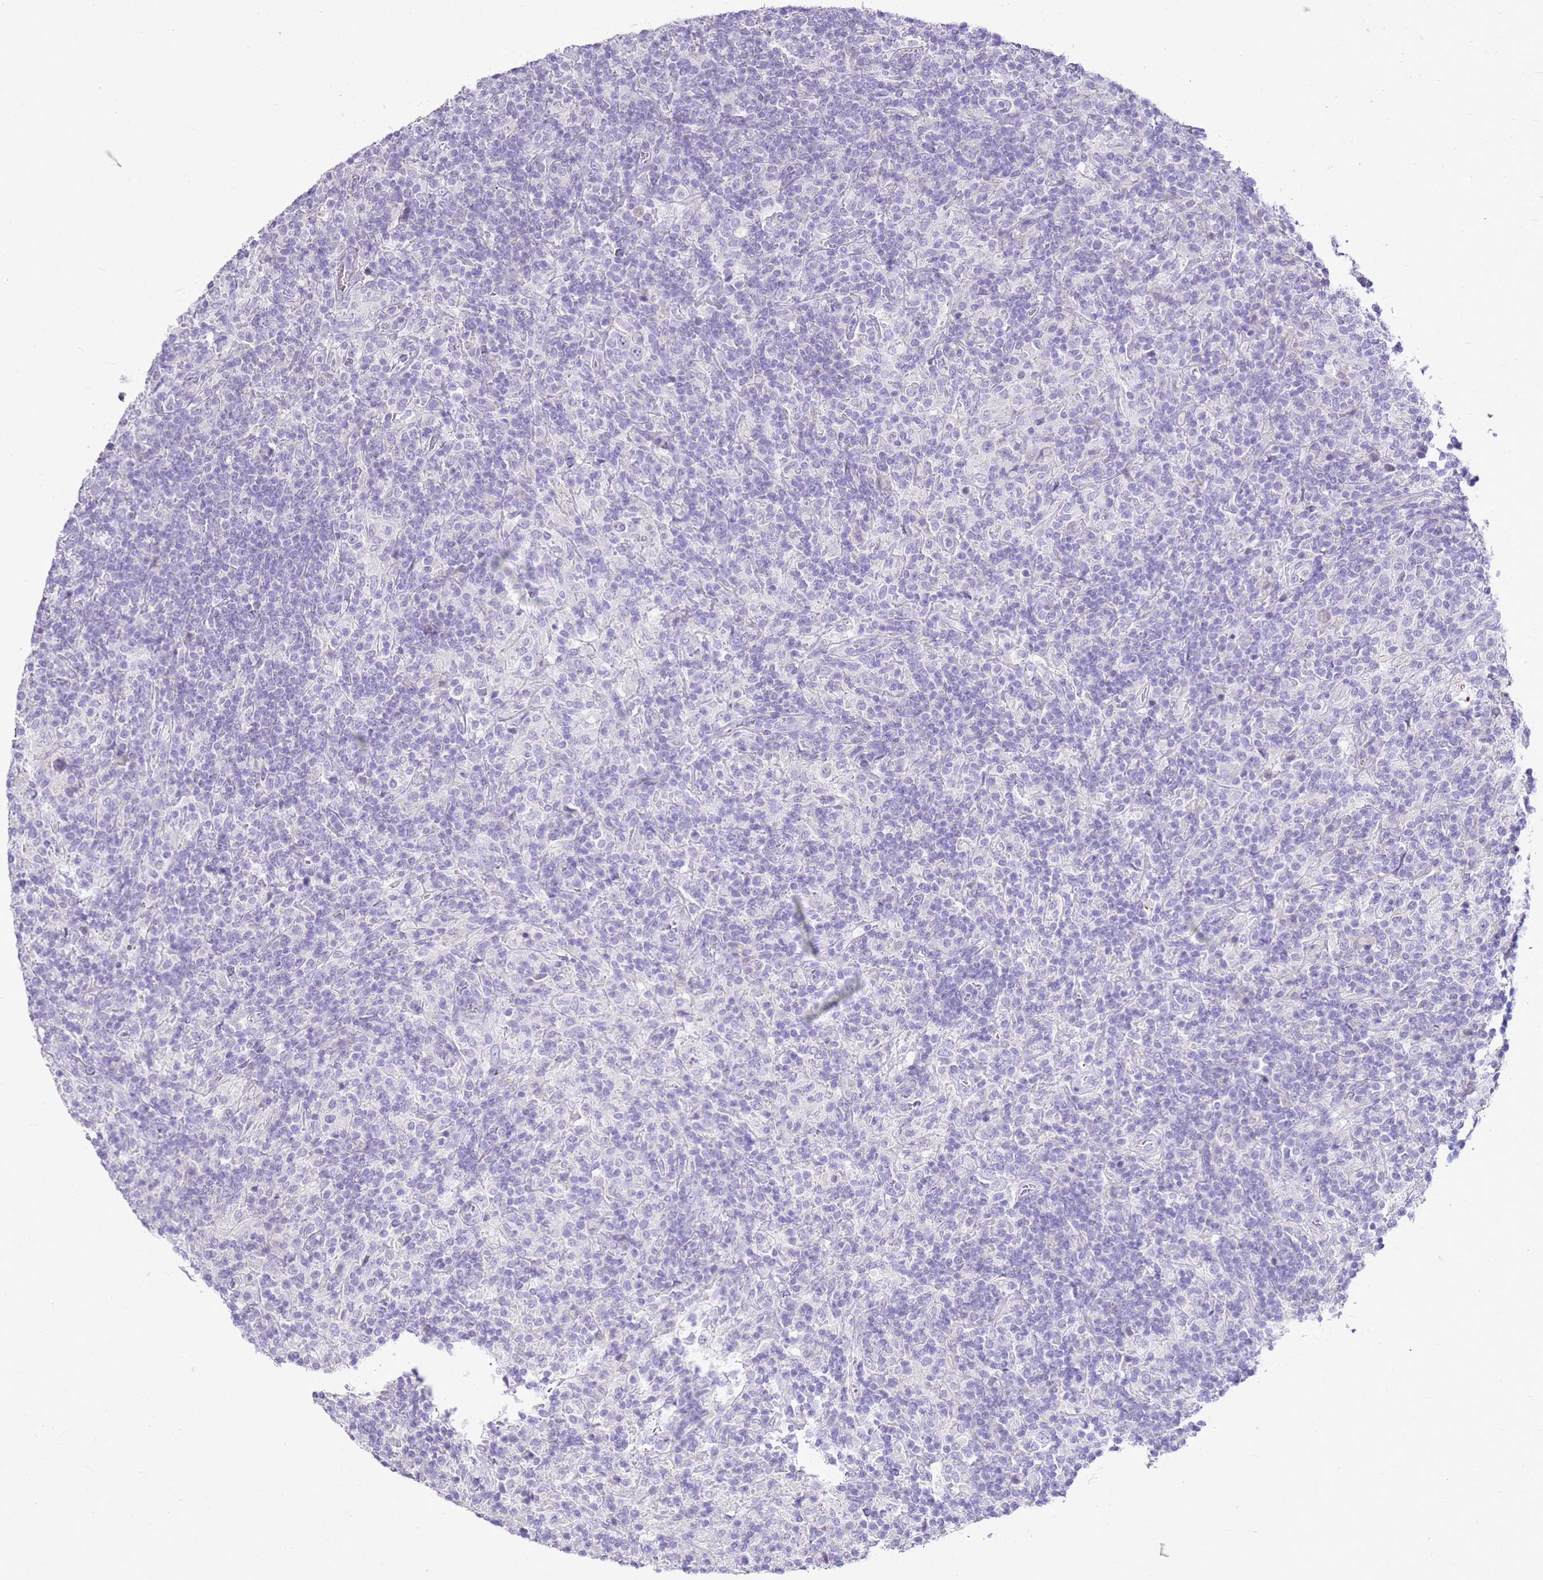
{"staining": {"intensity": "negative", "quantity": "none", "location": "none"}, "tissue": "lymphoma", "cell_type": "Tumor cells", "image_type": "cancer", "snomed": [{"axis": "morphology", "description": "Hodgkin's disease, NOS"}, {"axis": "topography", "description": "Lymph node"}], "caption": "Hodgkin's disease was stained to show a protein in brown. There is no significant staining in tumor cells. Nuclei are stained in blue.", "gene": "FABP2", "patient": {"sex": "male", "age": 70}}